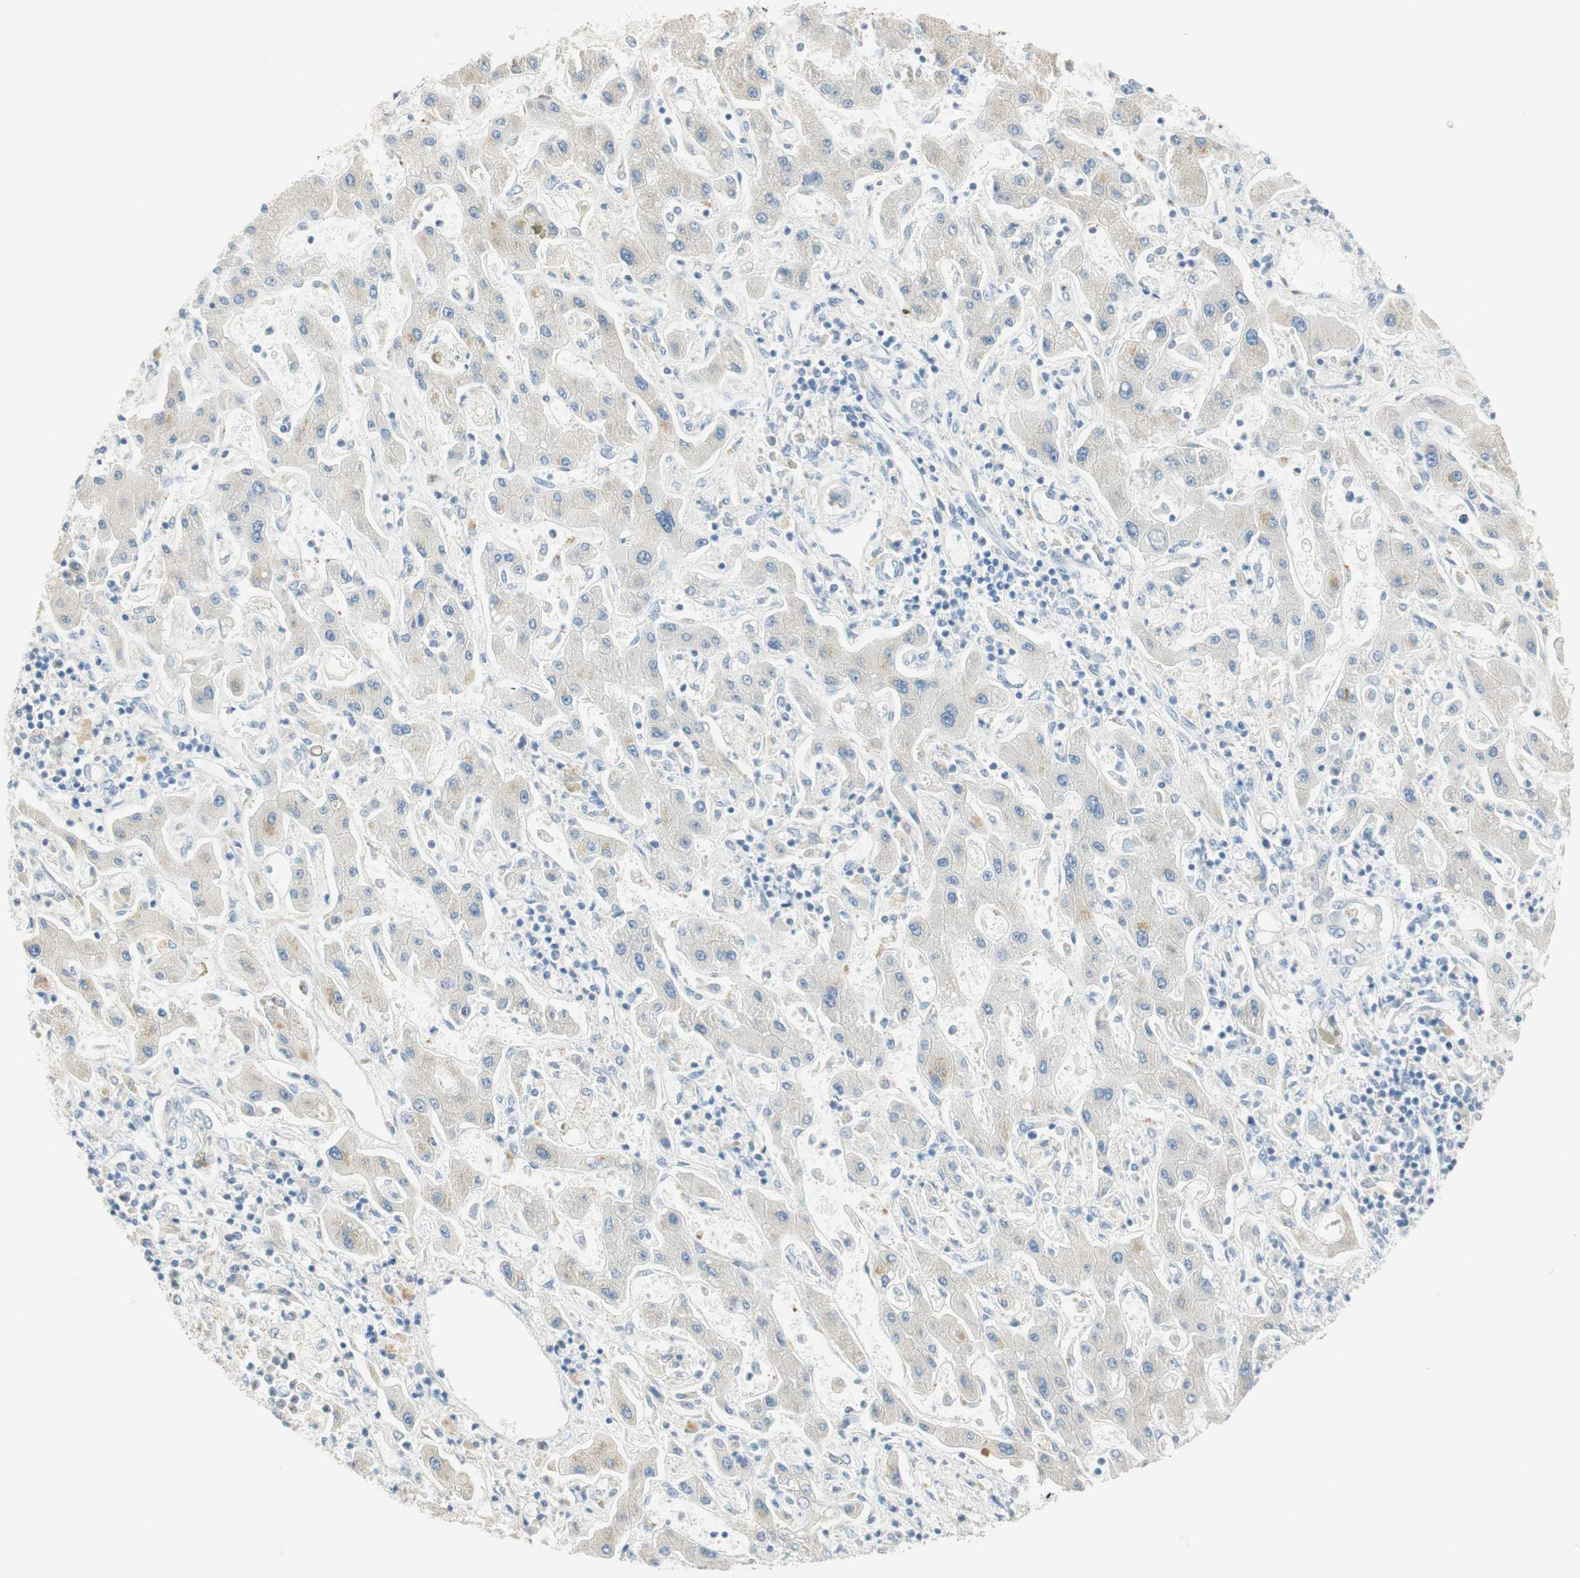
{"staining": {"intensity": "weak", "quantity": "<25%", "location": "cytoplasmic/membranous"}, "tissue": "liver cancer", "cell_type": "Tumor cells", "image_type": "cancer", "snomed": [{"axis": "morphology", "description": "Cholangiocarcinoma"}, {"axis": "topography", "description": "Liver"}], "caption": "Liver cancer (cholangiocarcinoma) was stained to show a protein in brown. There is no significant positivity in tumor cells.", "gene": "MSX2", "patient": {"sex": "male", "age": 50}}